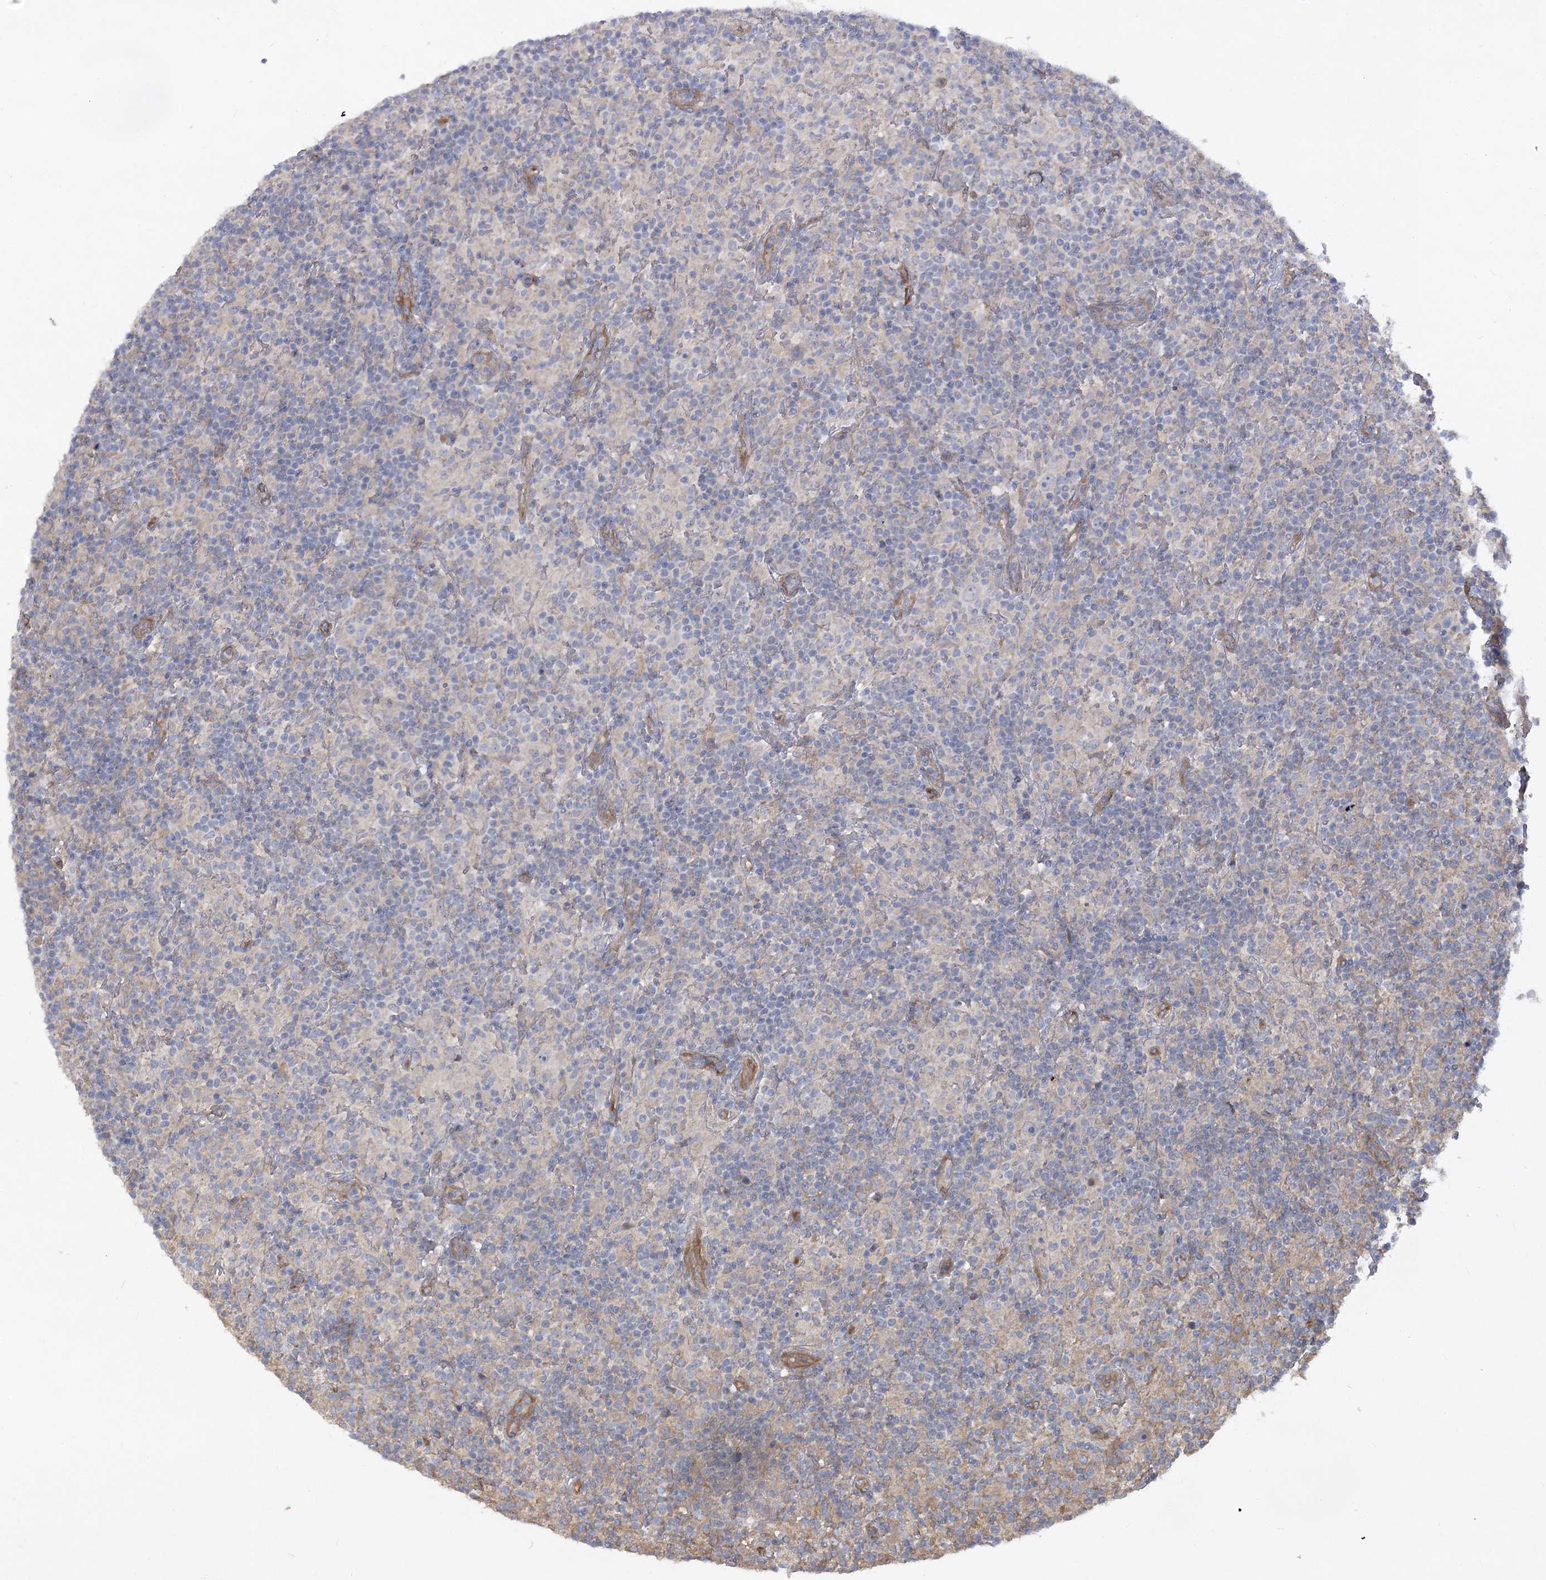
{"staining": {"intensity": "negative", "quantity": "none", "location": "none"}, "tissue": "lymphoma", "cell_type": "Tumor cells", "image_type": "cancer", "snomed": [{"axis": "morphology", "description": "Hodgkin's disease, NOS"}, {"axis": "topography", "description": "Lymph node"}], "caption": "Immunohistochemical staining of Hodgkin's disease displays no significant positivity in tumor cells.", "gene": "RIN2", "patient": {"sex": "male", "age": 70}}